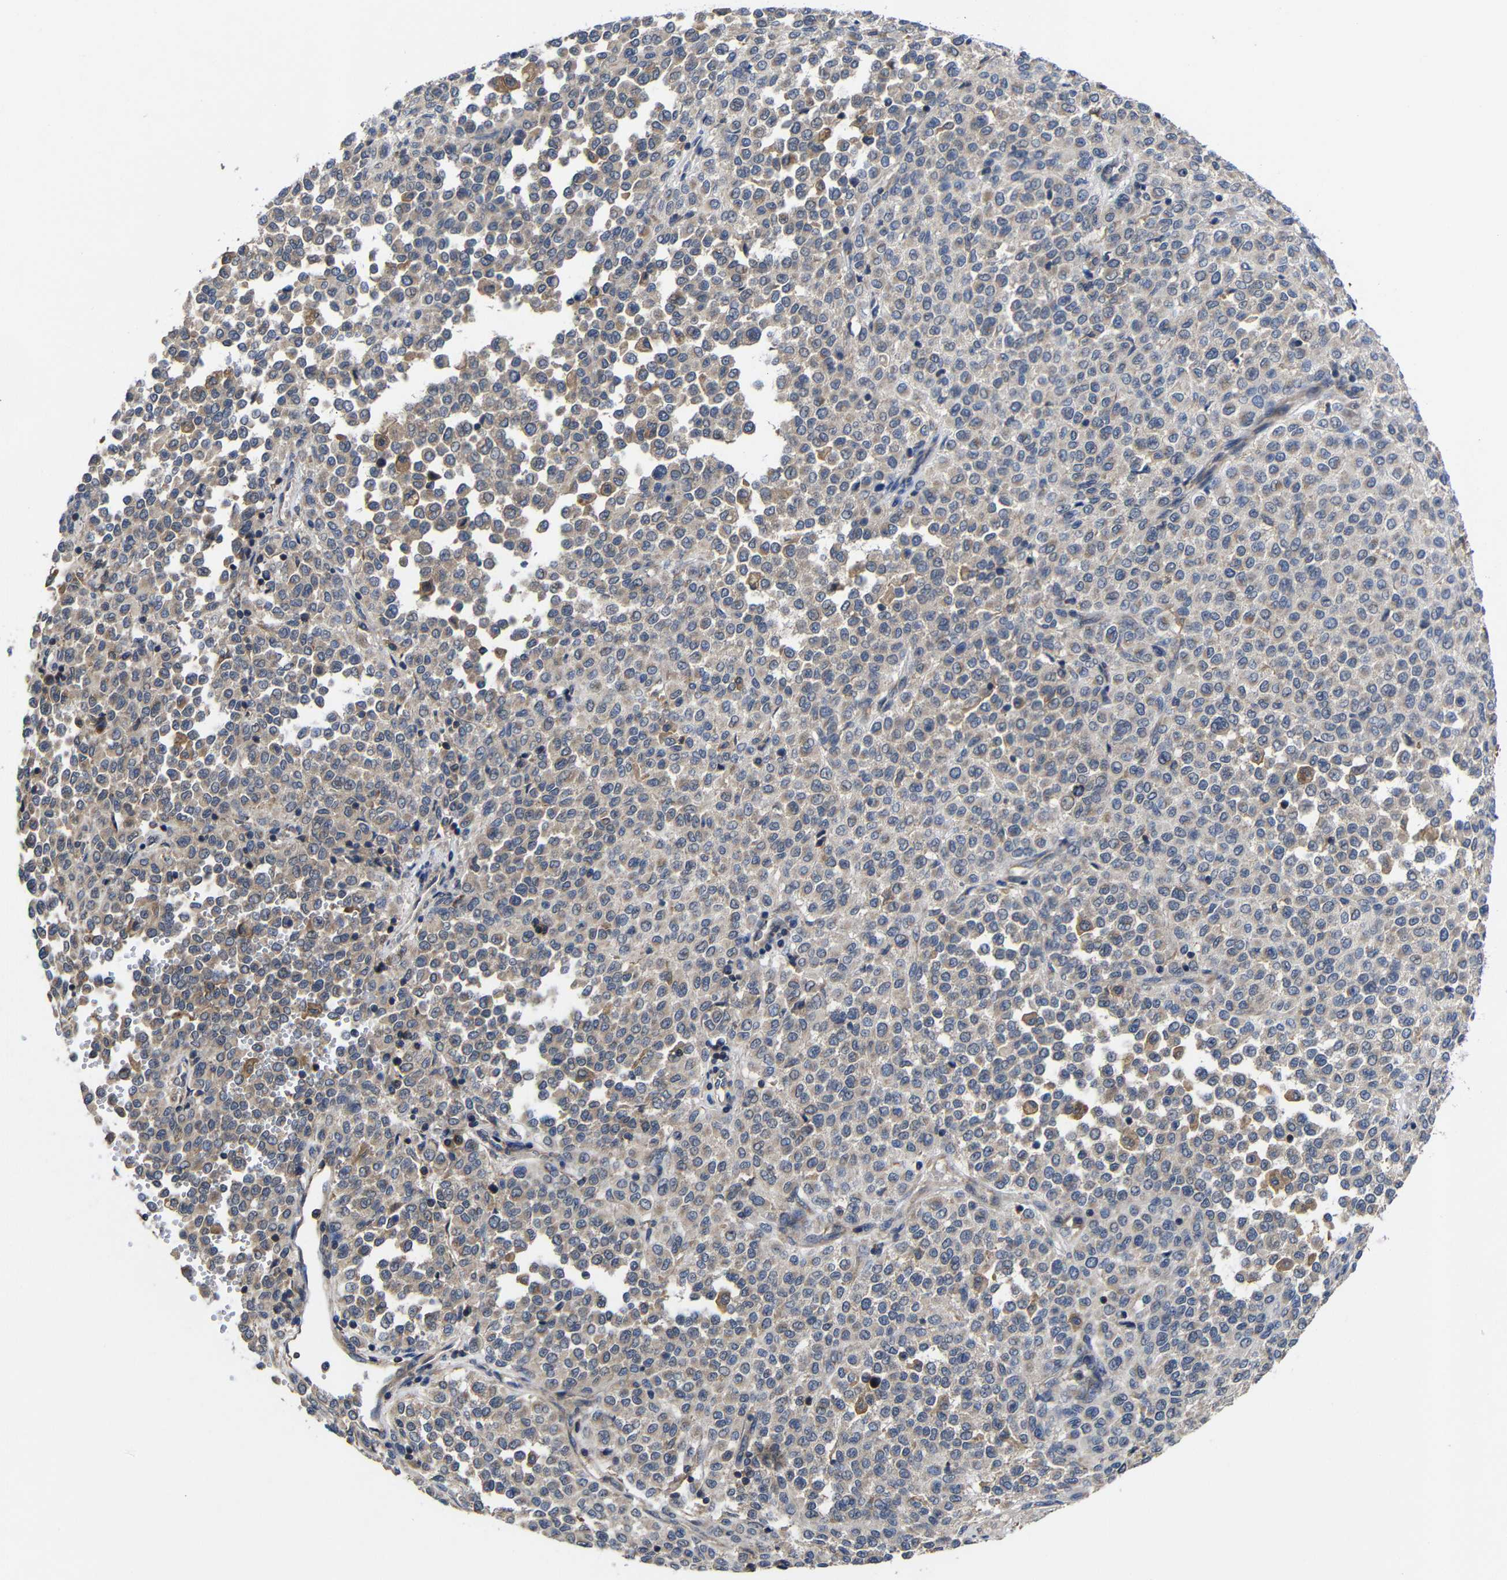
{"staining": {"intensity": "moderate", "quantity": "<25%", "location": "cytoplasmic/membranous"}, "tissue": "melanoma", "cell_type": "Tumor cells", "image_type": "cancer", "snomed": [{"axis": "morphology", "description": "Malignant melanoma, Metastatic site"}, {"axis": "topography", "description": "Pancreas"}], "caption": "Immunohistochemistry (IHC) micrograph of human melanoma stained for a protein (brown), which demonstrates low levels of moderate cytoplasmic/membranous expression in about <25% of tumor cells.", "gene": "LPAR5", "patient": {"sex": "female", "age": 30}}